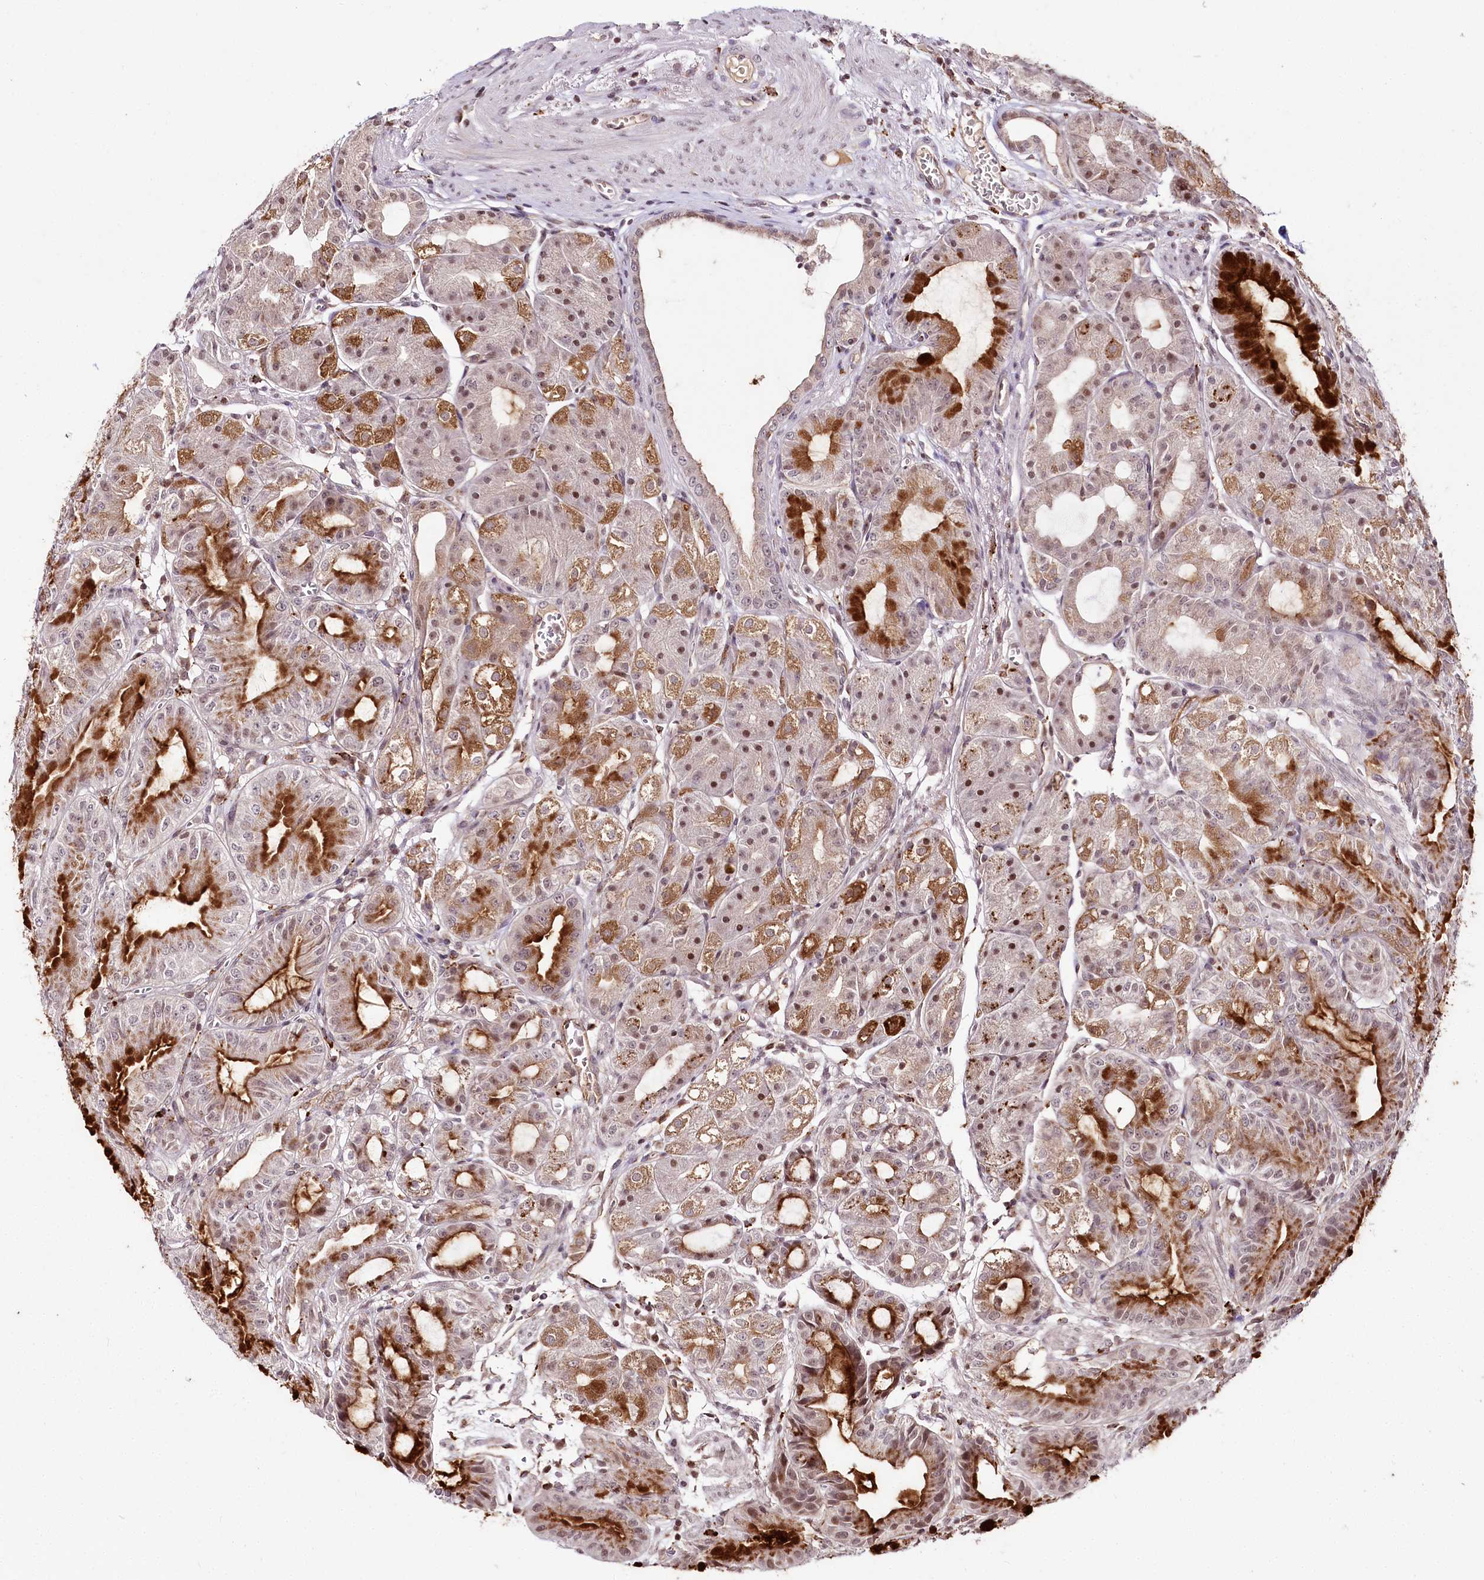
{"staining": {"intensity": "strong", "quantity": "25%-75%", "location": "cytoplasmic/membranous,nuclear"}, "tissue": "stomach", "cell_type": "Glandular cells", "image_type": "normal", "snomed": [{"axis": "morphology", "description": "Normal tissue, NOS"}, {"axis": "topography", "description": "Stomach, upper"}, {"axis": "topography", "description": "Stomach, lower"}], "caption": "DAB (3,3'-diaminobenzidine) immunohistochemical staining of normal human stomach exhibits strong cytoplasmic/membranous,nuclear protein positivity in approximately 25%-75% of glandular cells. (DAB (3,3'-diaminobenzidine) = brown stain, brightfield microscopy at high magnification).", "gene": "HOXC8", "patient": {"sex": "male", "age": 71}}